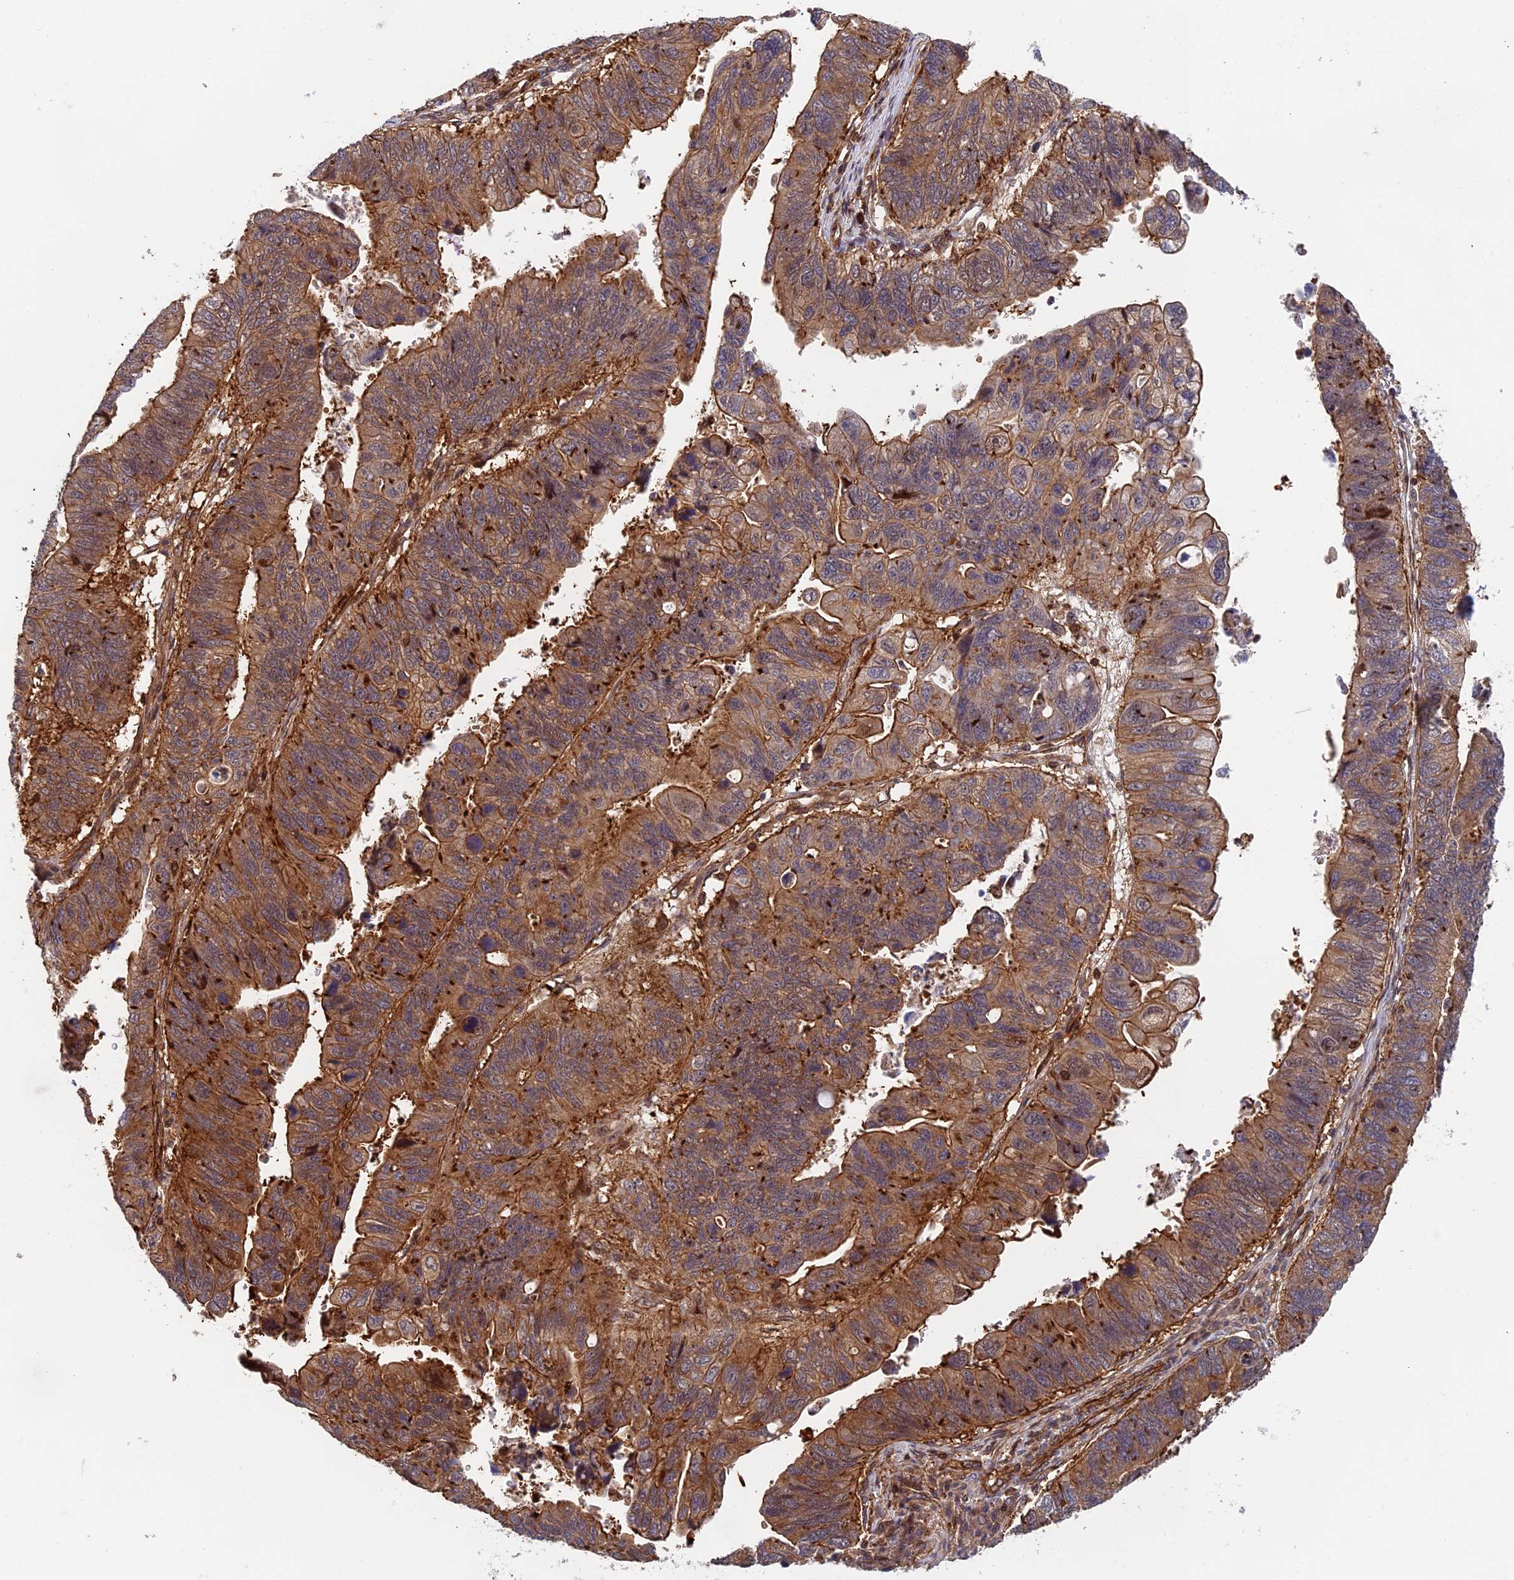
{"staining": {"intensity": "moderate", "quantity": "25%-75%", "location": "cytoplasmic/membranous"}, "tissue": "stomach cancer", "cell_type": "Tumor cells", "image_type": "cancer", "snomed": [{"axis": "morphology", "description": "Adenocarcinoma, NOS"}, {"axis": "topography", "description": "Stomach"}], "caption": "IHC of human adenocarcinoma (stomach) reveals medium levels of moderate cytoplasmic/membranous staining in approximately 25%-75% of tumor cells.", "gene": "OSBPL1A", "patient": {"sex": "male", "age": 59}}